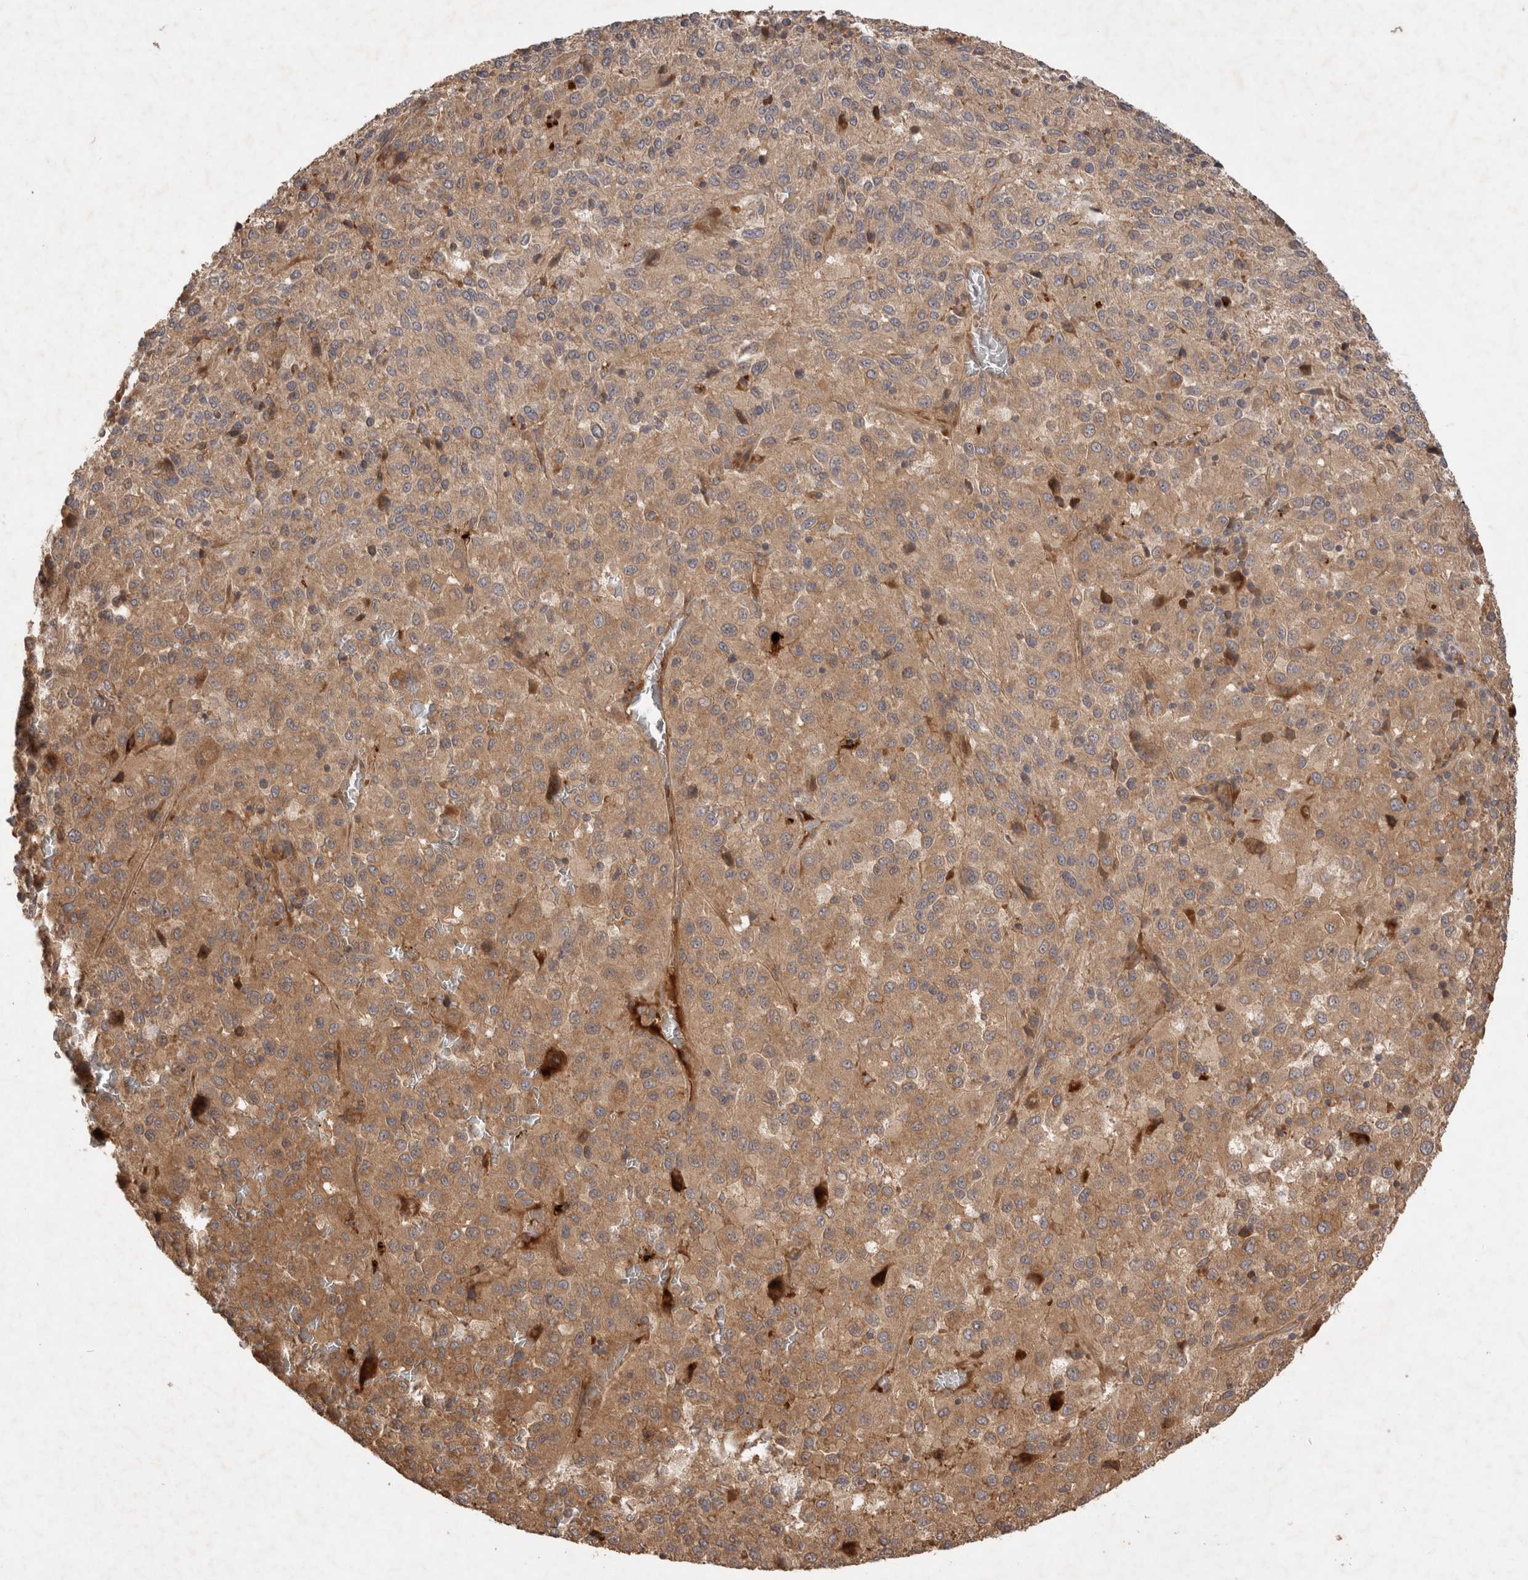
{"staining": {"intensity": "moderate", "quantity": ">75%", "location": "cytoplasmic/membranous"}, "tissue": "melanoma", "cell_type": "Tumor cells", "image_type": "cancer", "snomed": [{"axis": "morphology", "description": "Malignant melanoma, Metastatic site"}, {"axis": "topography", "description": "Lung"}], "caption": "An immunohistochemistry (IHC) image of neoplastic tissue is shown. Protein staining in brown shows moderate cytoplasmic/membranous positivity in melanoma within tumor cells. The staining is performed using DAB (3,3'-diaminobenzidine) brown chromogen to label protein expression. The nuclei are counter-stained blue using hematoxylin.", "gene": "PPP1R42", "patient": {"sex": "male", "age": 64}}